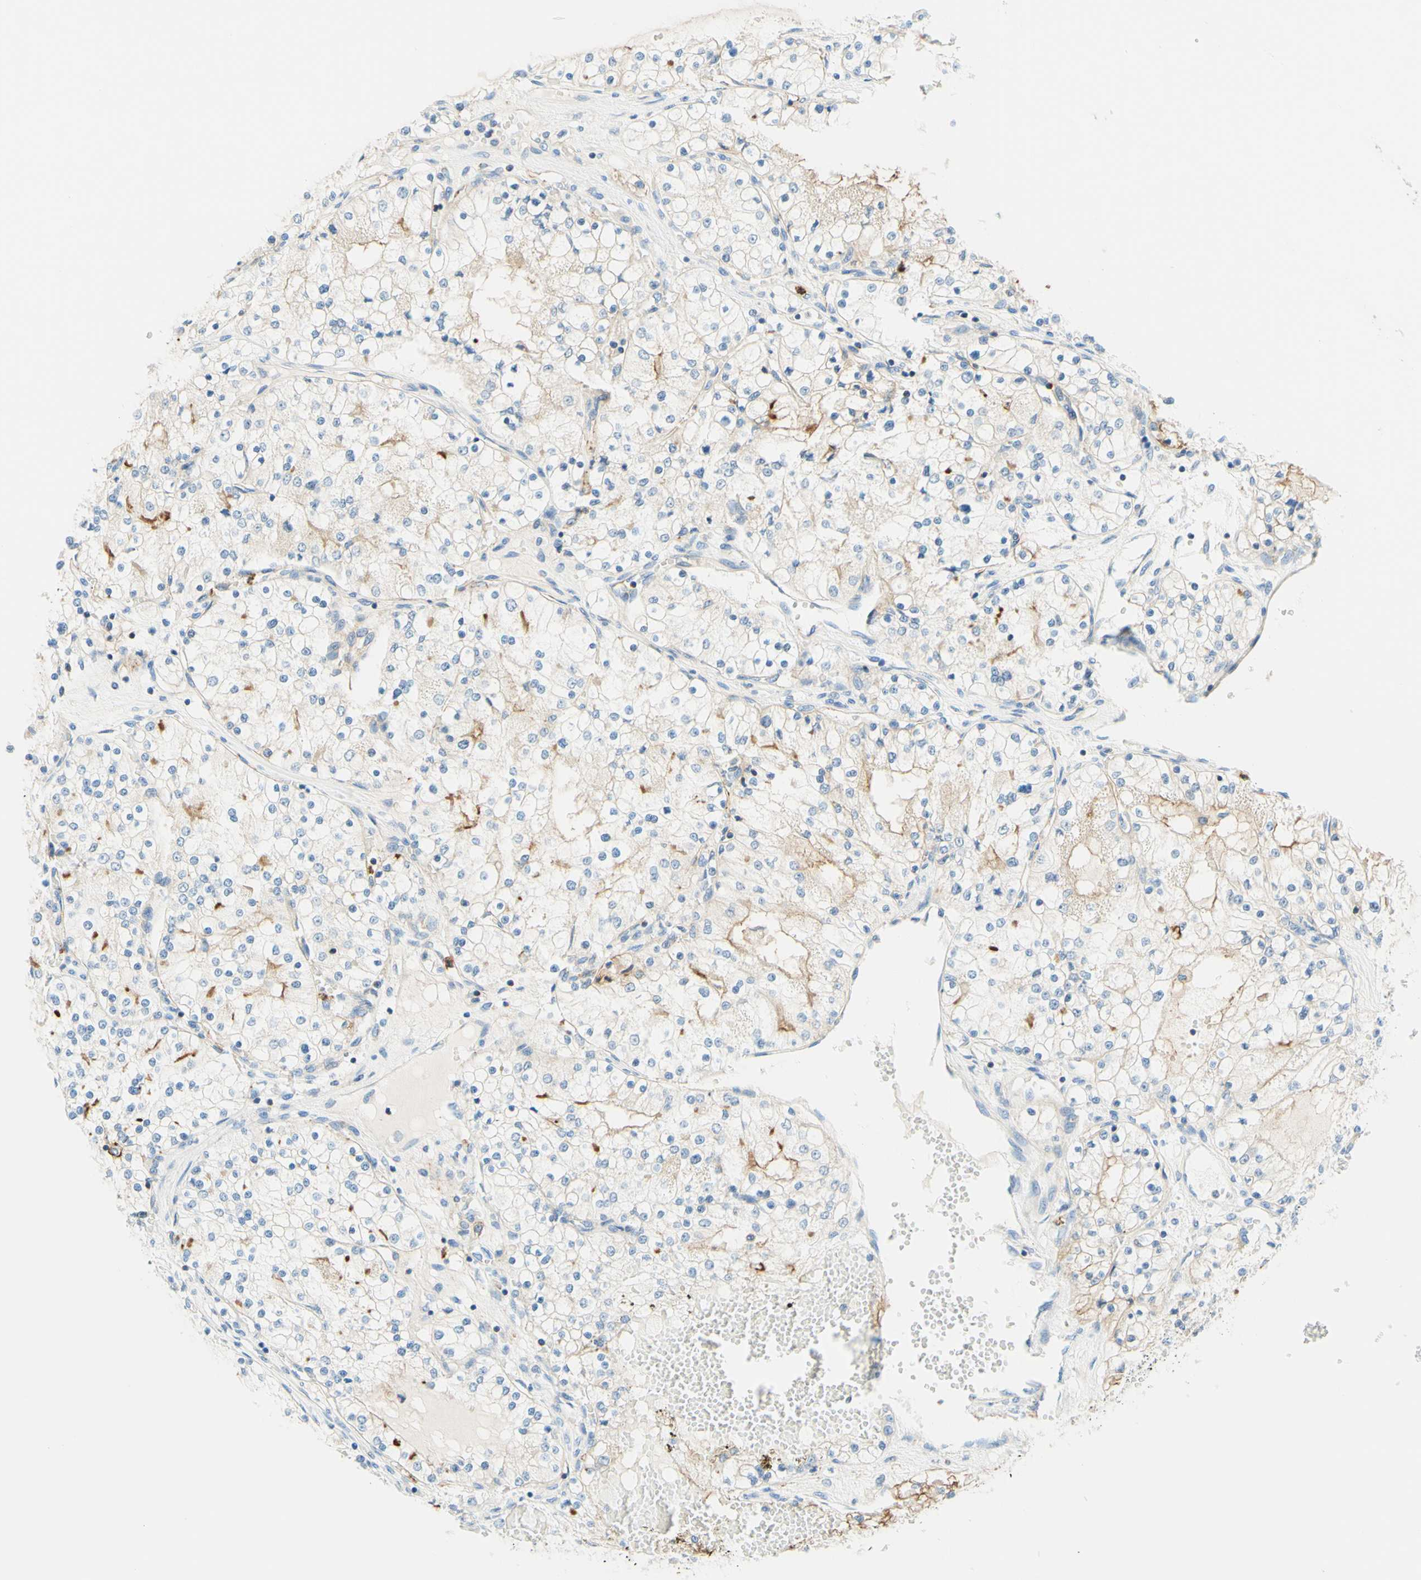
{"staining": {"intensity": "weak", "quantity": "<25%", "location": "cytoplasmic/membranous"}, "tissue": "renal cancer", "cell_type": "Tumor cells", "image_type": "cancer", "snomed": [{"axis": "morphology", "description": "Adenocarcinoma, NOS"}, {"axis": "topography", "description": "Kidney"}], "caption": "This micrograph is of renal cancer (adenocarcinoma) stained with immunohistochemistry to label a protein in brown with the nuclei are counter-stained blue. There is no staining in tumor cells. The staining is performed using DAB (3,3'-diaminobenzidine) brown chromogen with nuclei counter-stained in using hematoxylin.", "gene": "TREM2", "patient": {"sex": "male", "age": 68}}